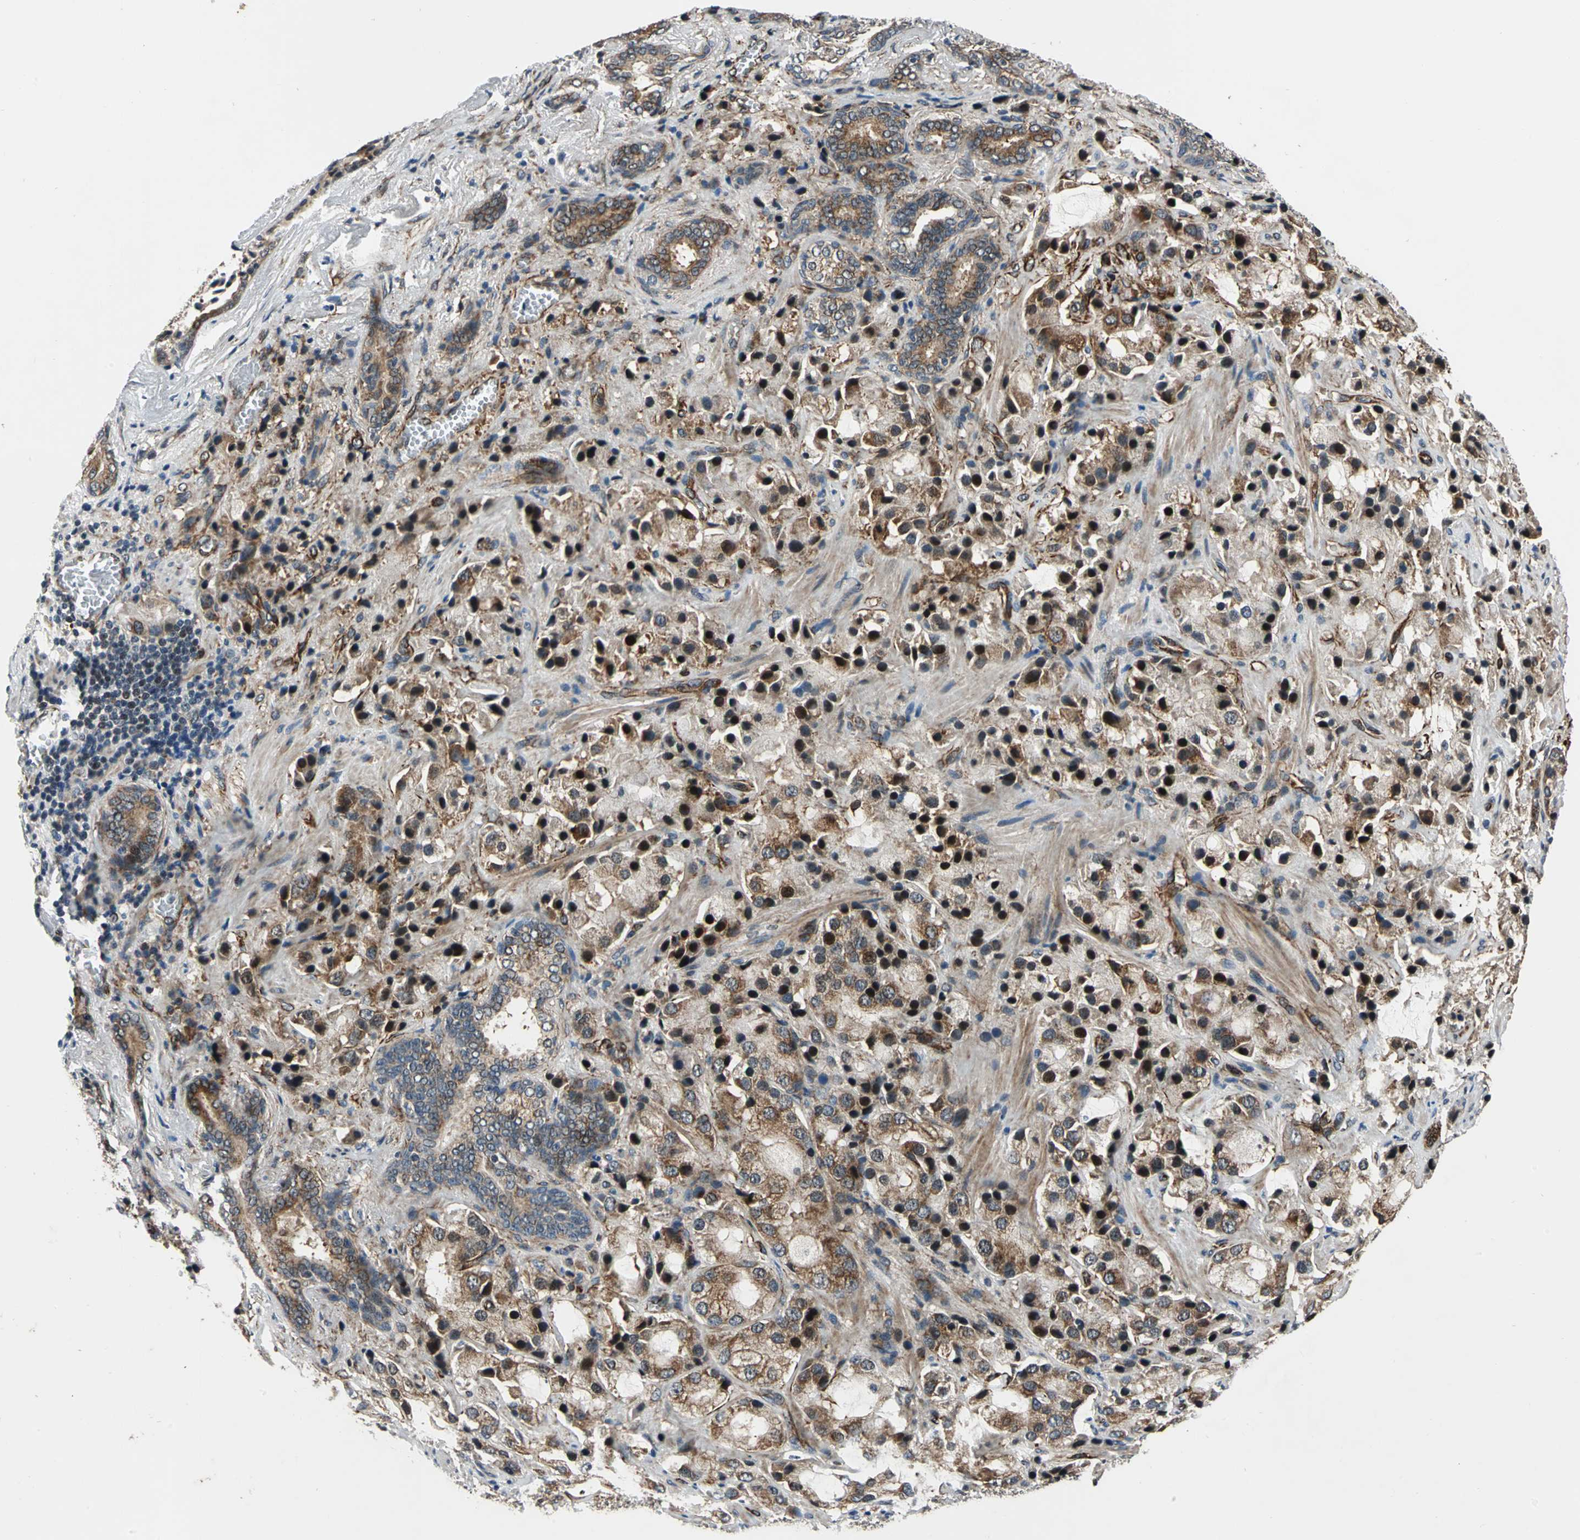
{"staining": {"intensity": "moderate", "quantity": "25%-75%", "location": "cytoplasmic/membranous"}, "tissue": "prostate cancer", "cell_type": "Tumor cells", "image_type": "cancer", "snomed": [{"axis": "morphology", "description": "Adenocarcinoma, High grade"}, {"axis": "topography", "description": "Prostate"}], "caption": "Immunohistochemistry image of neoplastic tissue: prostate cancer (high-grade adenocarcinoma) stained using immunohistochemistry shows medium levels of moderate protein expression localized specifically in the cytoplasmic/membranous of tumor cells, appearing as a cytoplasmic/membranous brown color.", "gene": "EXD2", "patient": {"sex": "male", "age": 70}}